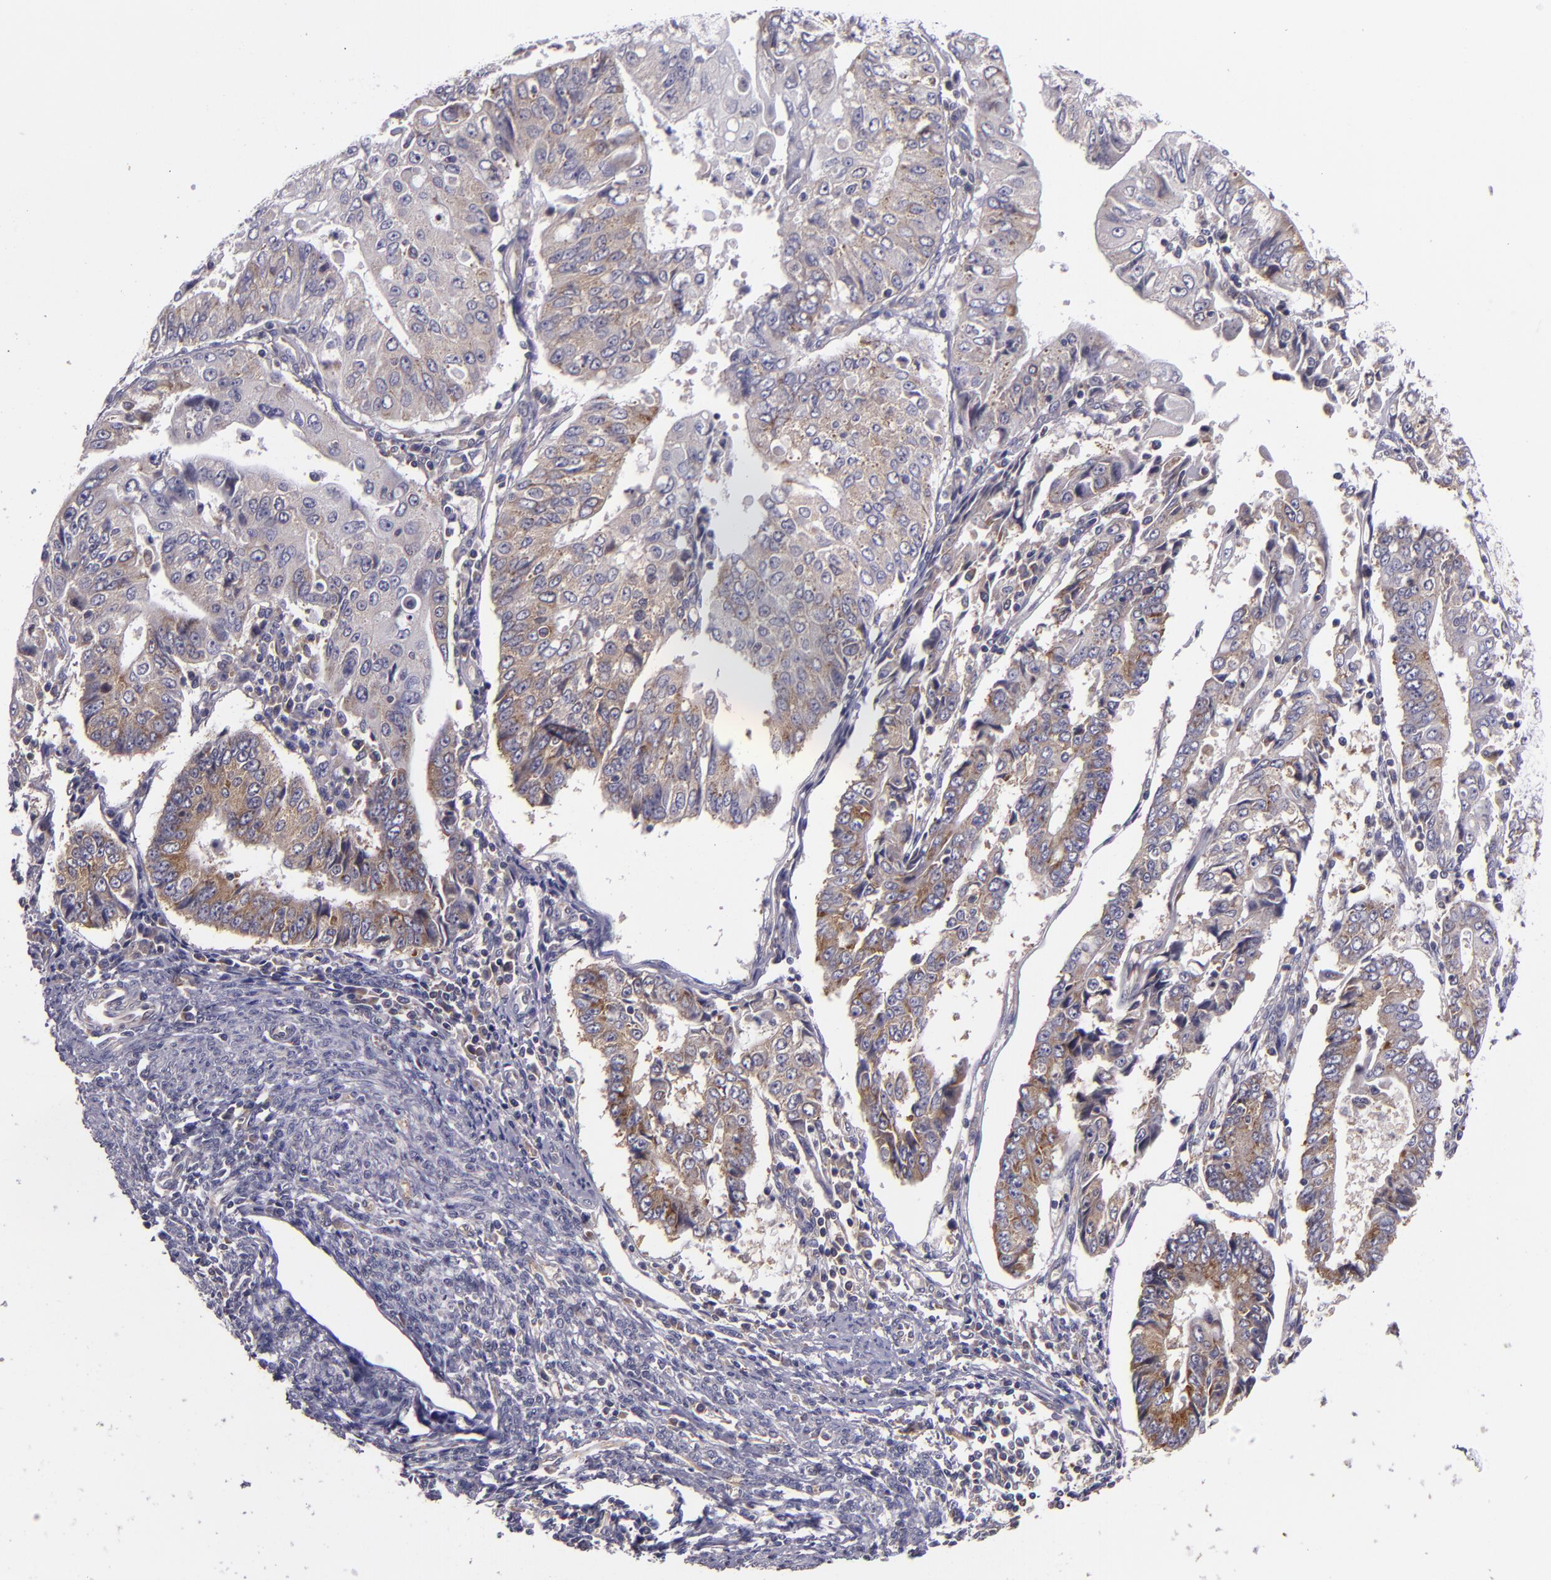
{"staining": {"intensity": "weak", "quantity": "25%-75%", "location": "cytoplasmic/membranous"}, "tissue": "endometrial cancer", "cell_type": "Tumor cells", "image_type": "cancer", "snomed": [{"axis": "morphology", "description": "Adenocarcinoma, NOS"}, {"axis": "topography", "description": "Endometrium"}], "caption": "Brown immunohistochemical staining in human endometrial adenocarcinoma reveals weak cytoplasmic/membranous staining in about 25%-75% of tumor cells.", "gene": "UPF3B", "patient": {"sex": "female", "age": 75}}